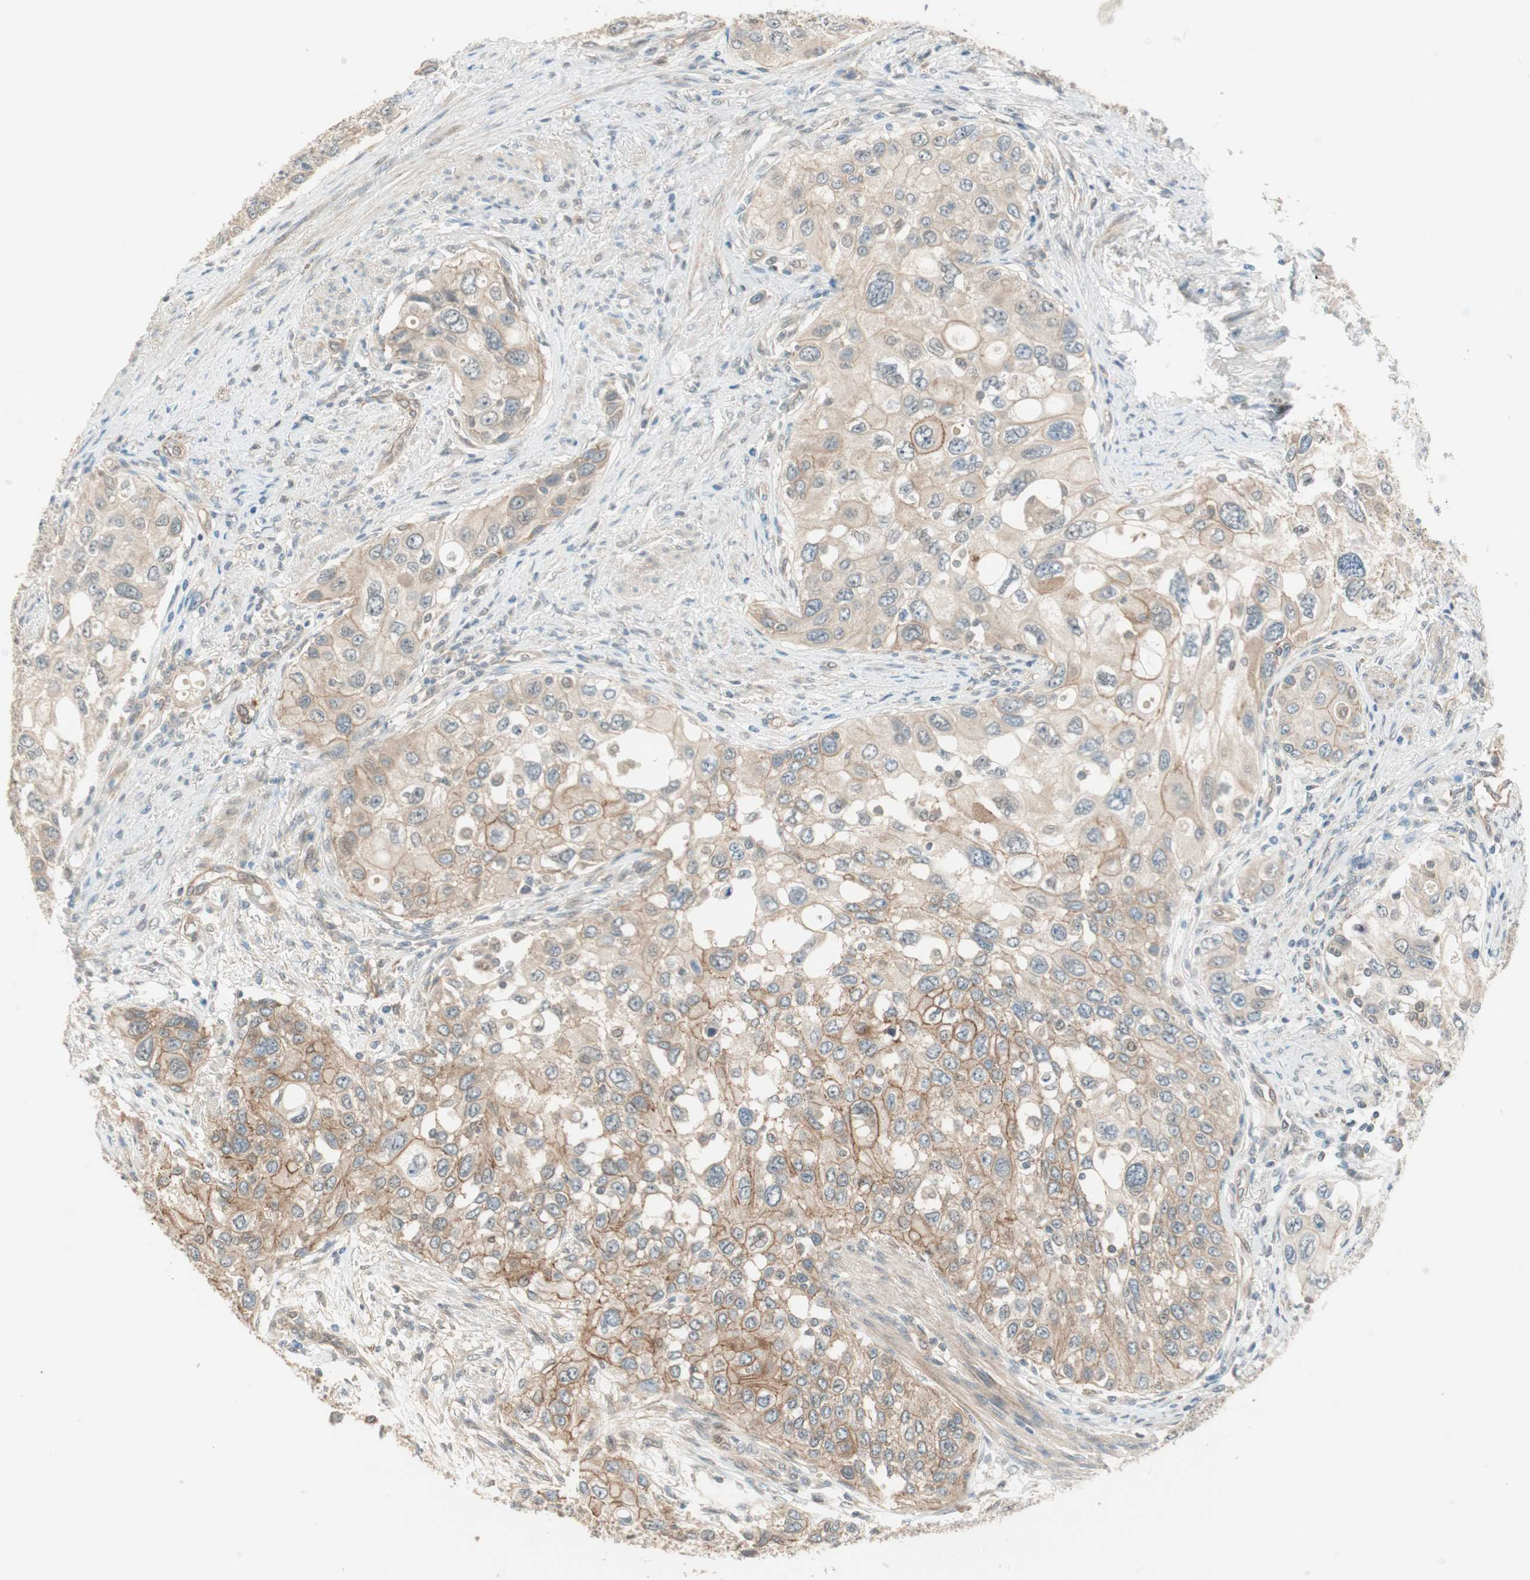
{"staining": {"intensity": "moderate", "quantity": "25%-75%", "location": "cytoplasmic/membranous"}, "tissue": "urothelial cancer", "cell_type": "Tumor cells", "image_type": "cancer", "snomed": [{"axis": "morphology", "description": "Urothelial carcinoma, High grade"}, {"axis": "topography", "description": "Urinary bladder"}], "caption": "Protein staining by immunohistochemistry demonstrates moderate cytoplasmic/membranous expression in approximately 25%-75% of tumor cells in urothelial carcinoma (high-grade).", "gene": "PSMD8", "patient": {"sex": "female", "age": 56}}